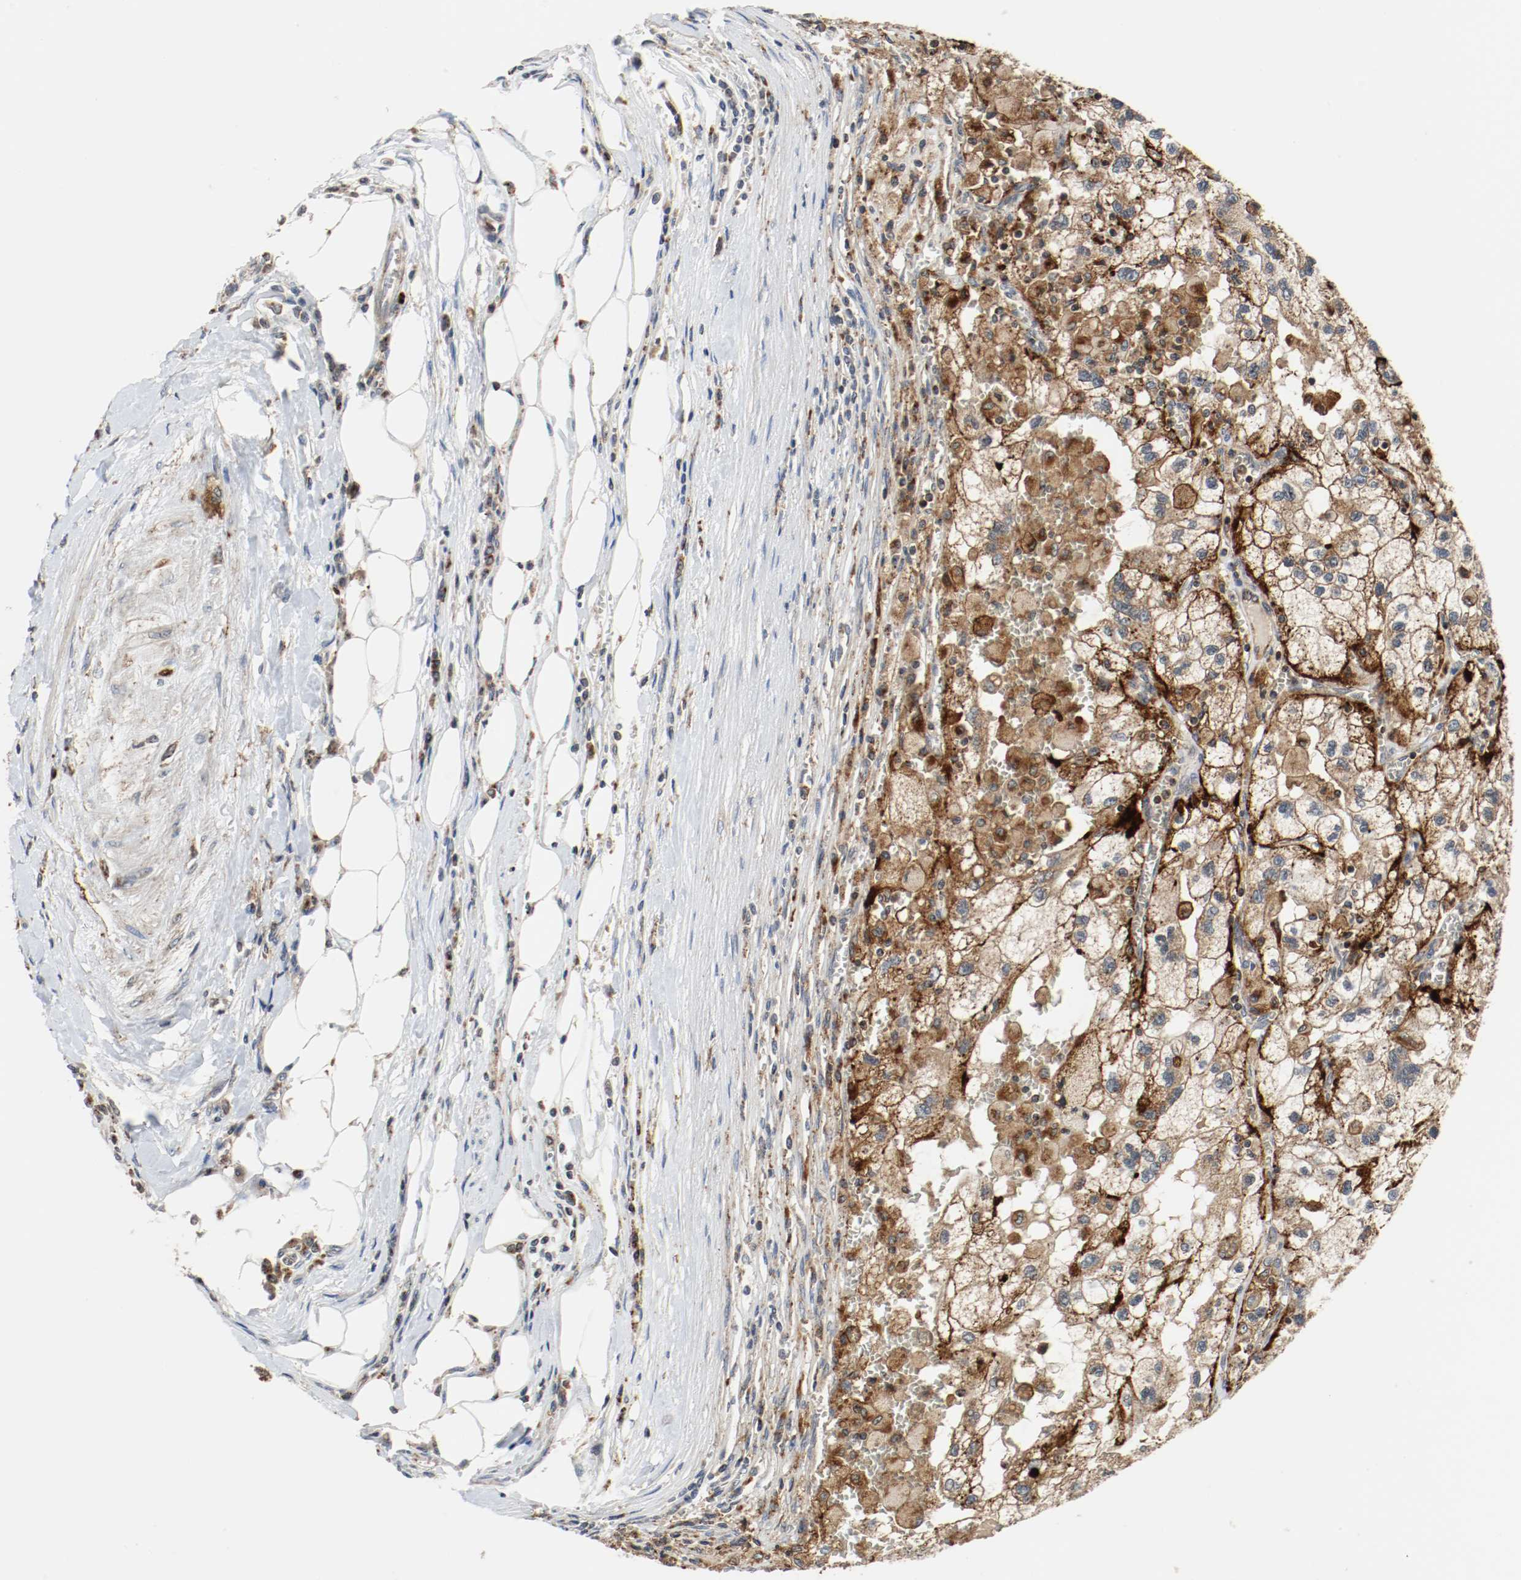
{"staining": {"intensity": "strong", "quantity": ">75%", "location": "cytoplasmic/membranous"}, "tissue": "renal cancer", "cell_type": "Tumor cells", "image_type": "cancer", "snomed": [{"axis": "morphology", "description": "Normal tissue, NOS"}, {"axis": "morphology", "description": "Adenocarcinoma, NOS"}, {"axis": "topography", "description": "Kidney"}], "caption": "A high amount of strong cytoplasmic/membranous staining is seen in approximately >75% of tumor cells in renal adenocarcinoma tissue.", "gene": "LAMP2", "patient": {"sex": "male", "age": 71}}